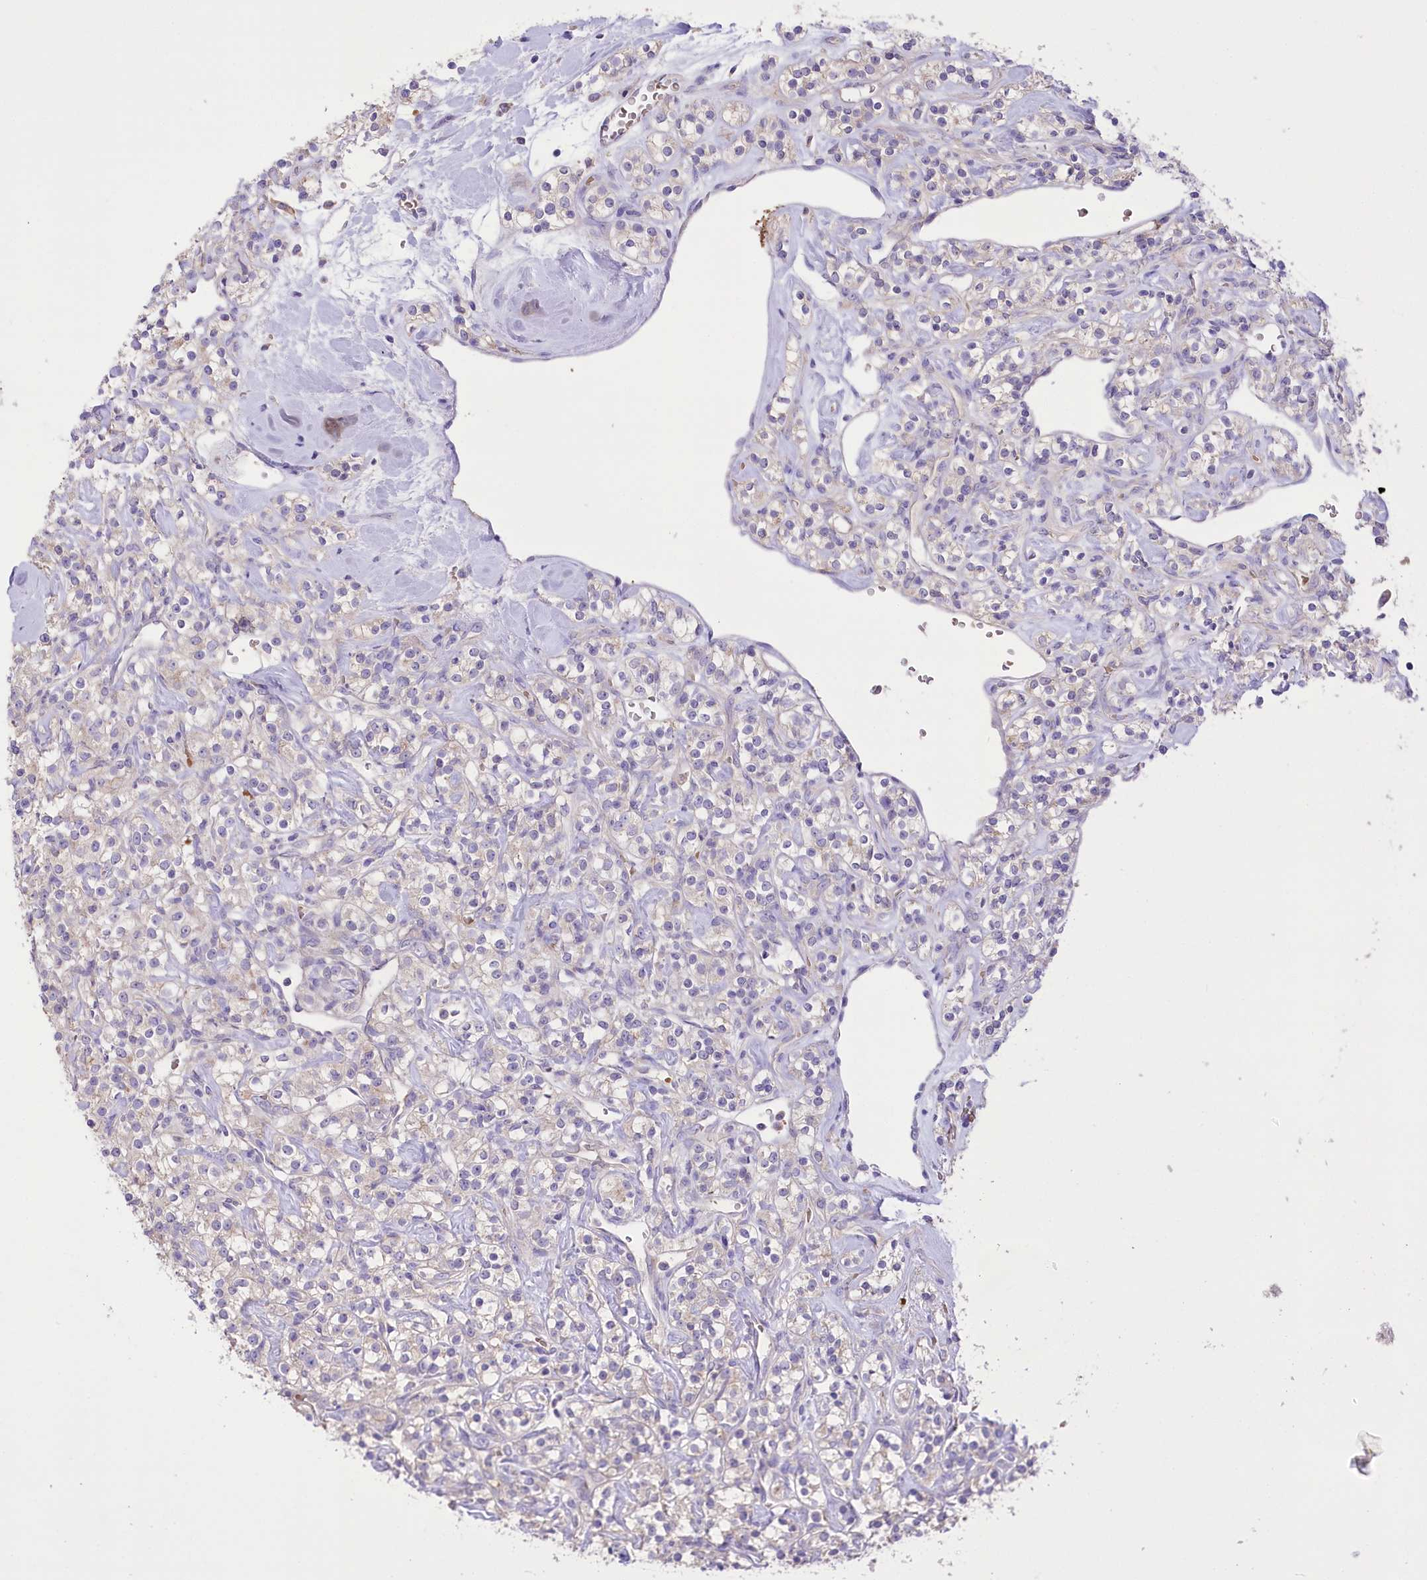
{"staining": {"intensity": "negative", "quantity": "none", "location": "none"}, "tissue": "renal cancer", "cell_type": "Tumor cells", "image_type": "cancer", "snomed": [{"axis": "morphology", "description": "Adenocarcinoma, NOS"}, {"axis": "topography", "description": "Kidney"}], "caption": "High magnification brightfield microscopy of renal cancer (adenocarcinoma) stained with DAB (brown) and counterstained with hematoxylin (blue): tumor cells show no significant expression. (DAB (3,3'-diaminobenzidine) IHC visualized using brightfield microscopy, high magnification).", "gene": "PRSS53", "patient": {"sex": "male", "age": 77}}